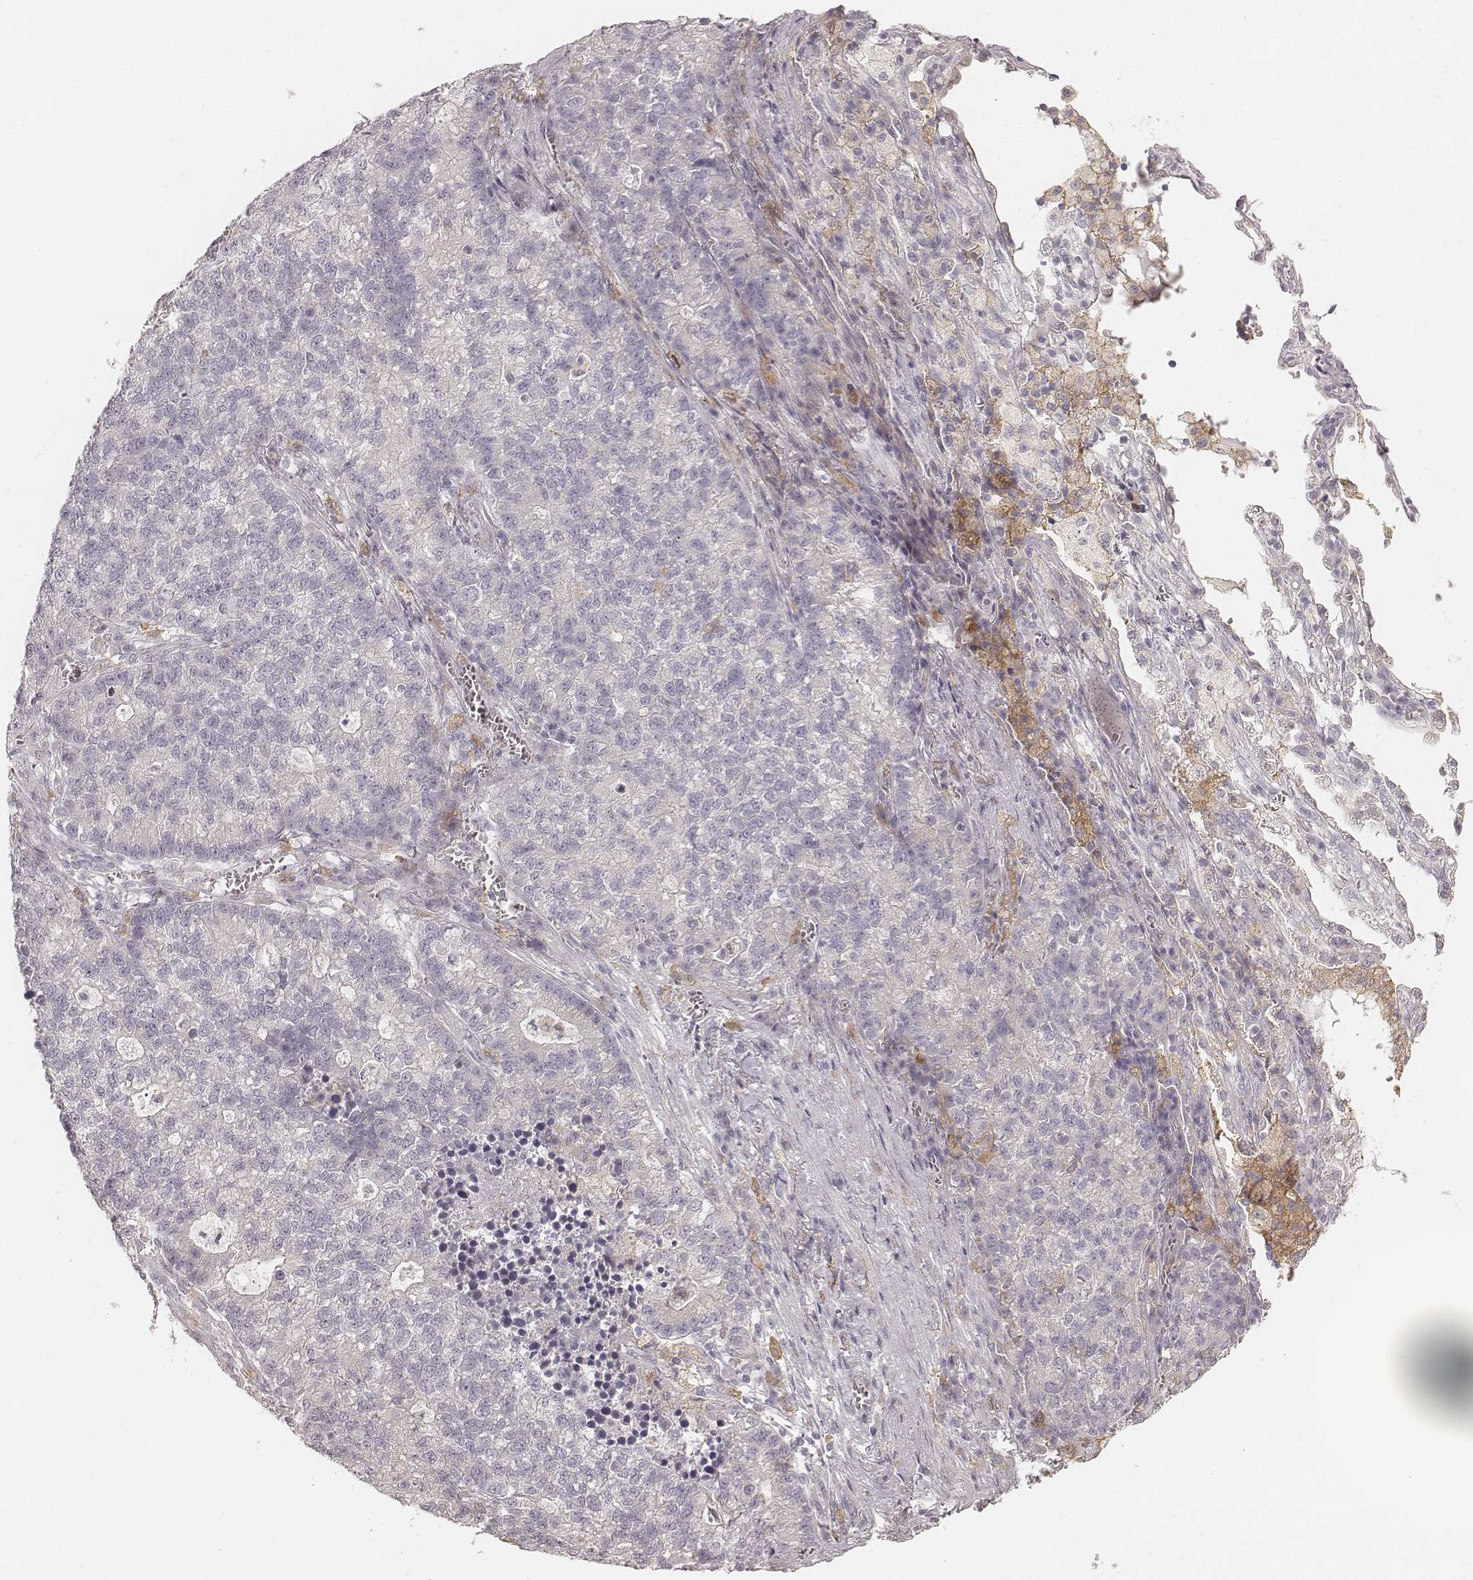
{"staining": {"intensity": "negative", "quantity": "none", "location": "none"}, "tissue": "lung cancer", "cell_type": "Tumor cells", "image_type": "cancer", "snomed": [{"axis": "morphology", "description": "Adenocarcinoma, NOS"}, {"axis": "topography", "description": "Lung"}], "caption": "Immunohistochemical staining of lung adenocarcinoma displays no significant staining in tumor cells. Nuclei are stained in blue.", "gene": "FMNL2", "patient": {"sex": "male", "age": 57}}